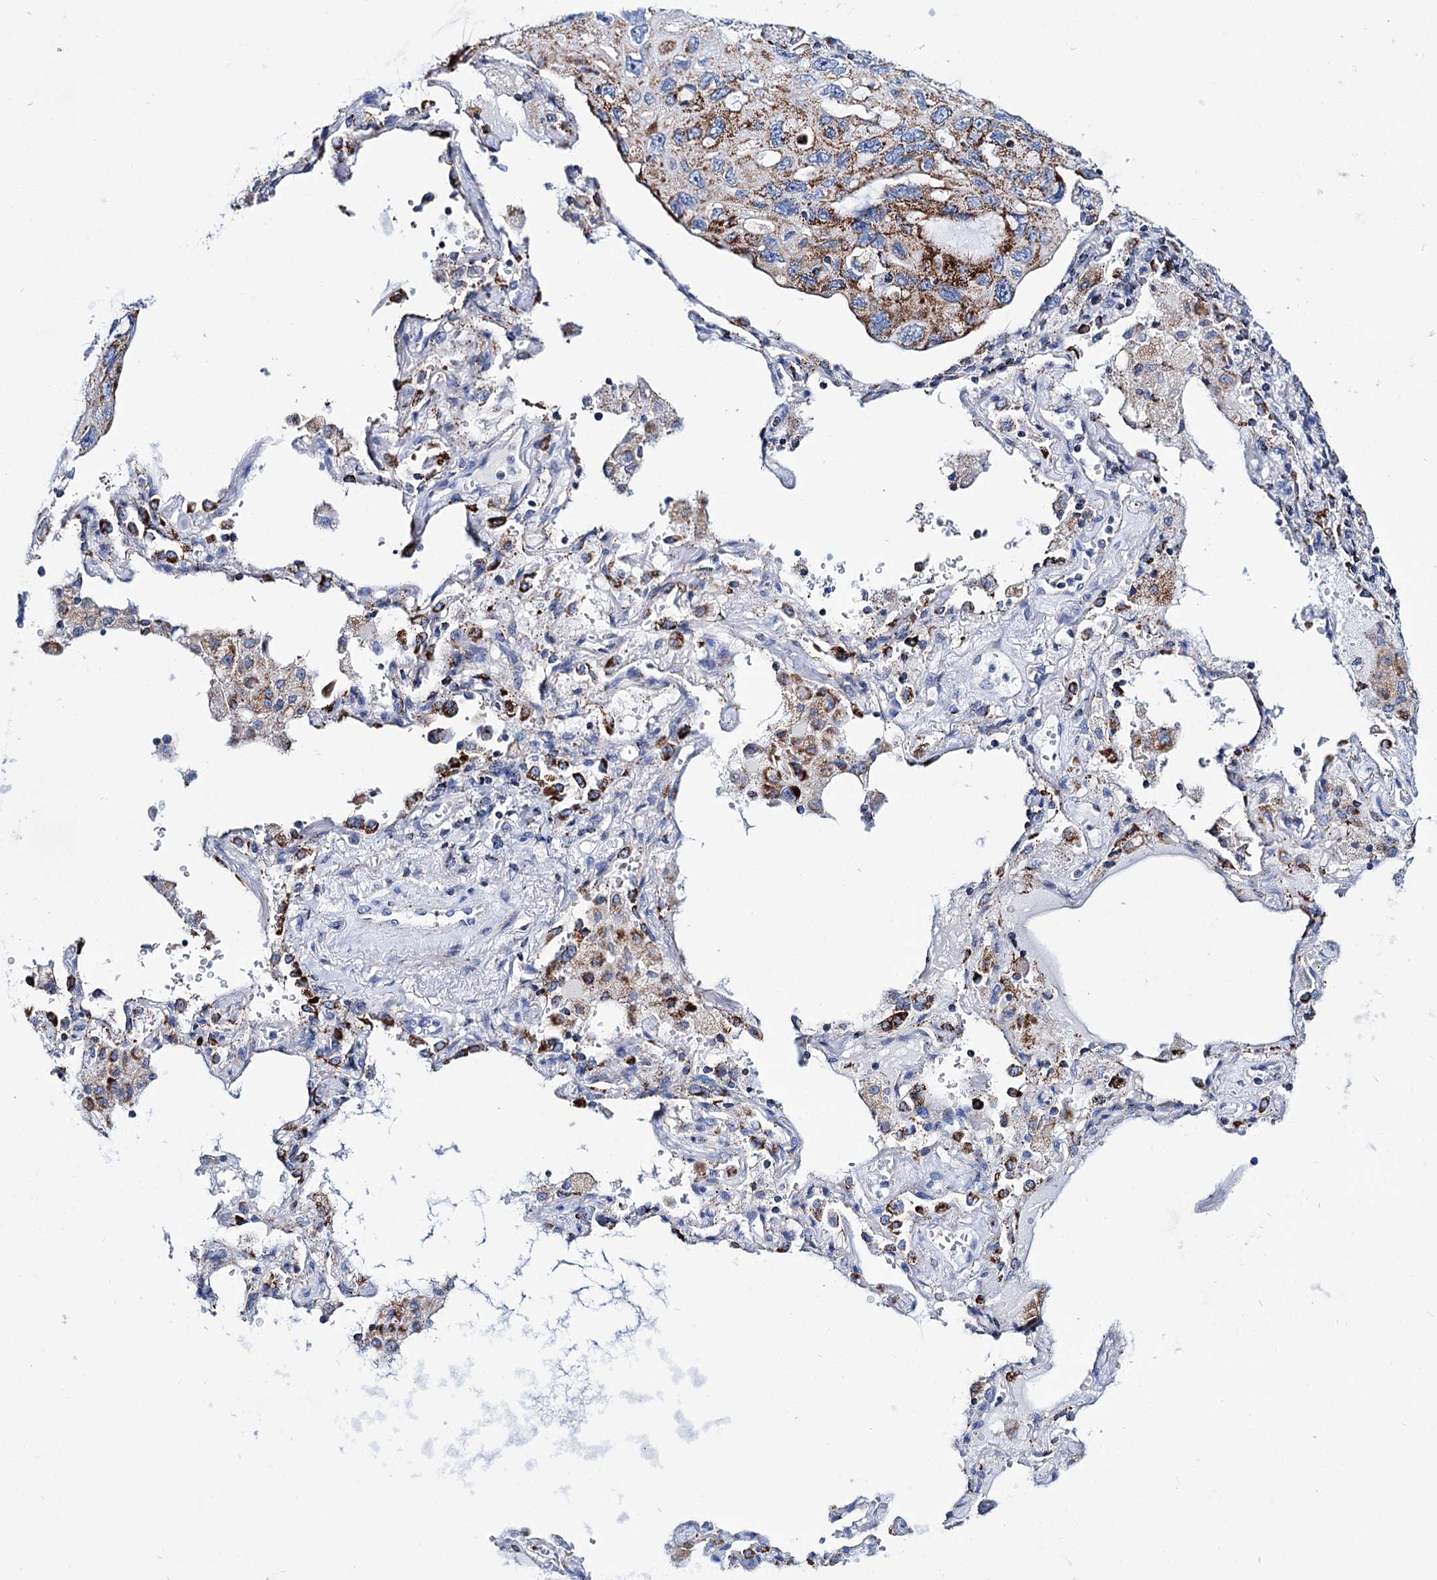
{"staining": {"intensity": "moderate", "quantity": ">75%", "location": "cytoplasmic/membranous"}, "tissue": "lung cancer", "cell_type": "Tumor cells", "image_type": "cancer", "snomed": [{"axis": "morphology", "description": "Squamous cell carcinoma, NOS"}, {"axis": "topography", "description": "Lung"}], "caption": "Tumor cells display moderate cytoplasmic/membranous staining in about >75% of cells in lung cancer (squamous cell carcinoma).", "gene": "UBASH3B", "patient": {"sex": "female", "age": 73}}